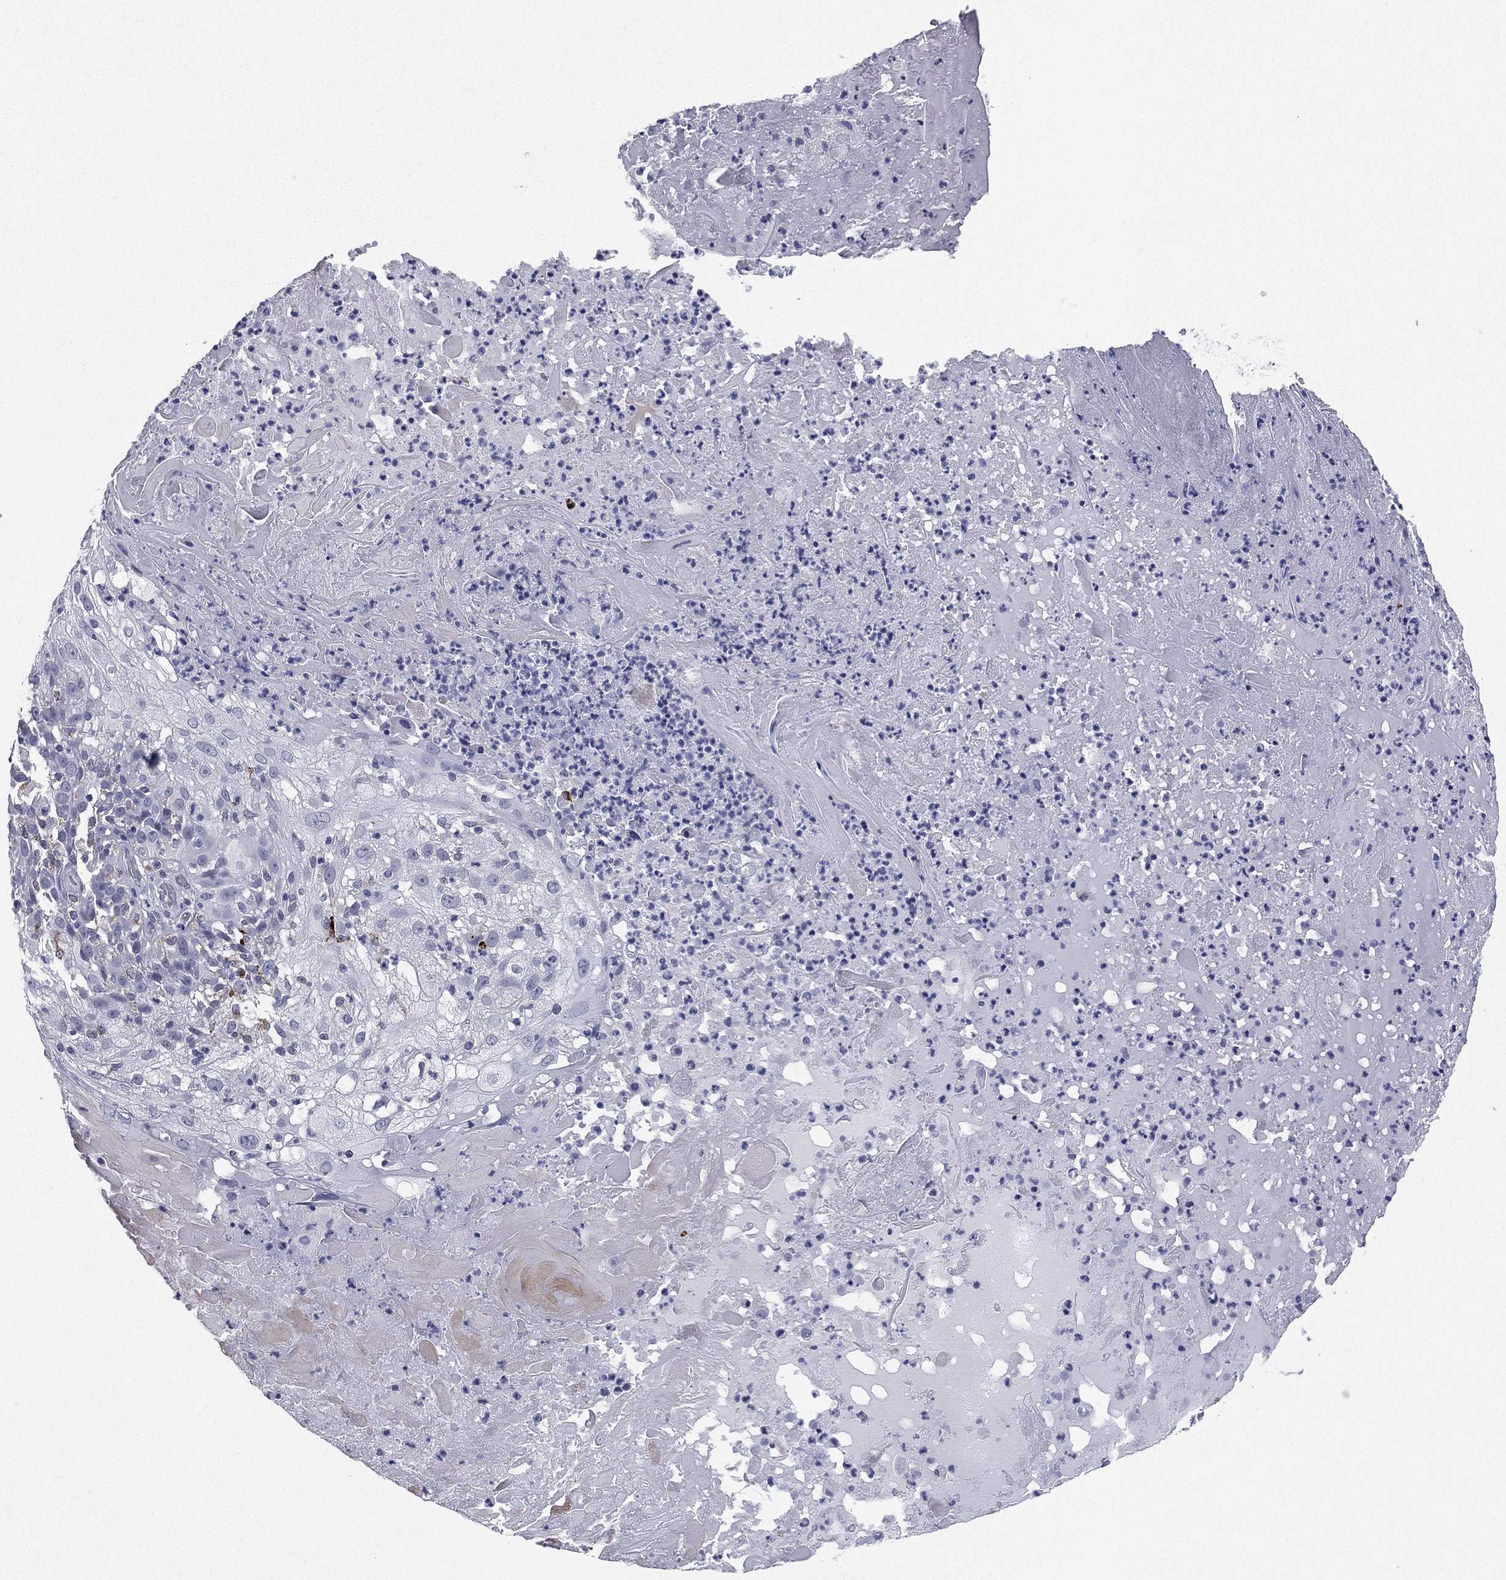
{"staining": {"intensity": "negative", "quantity": "none", "location": "none"}, "tissue": "skin cancer", "cell_type": "Tumor cells", "image_type": "cancer", "snomed": [{"axis": "morphology", "description": "Normal tissue, NOS"}, {"axis": "morphology", "description": "Squamous cell carcinoma, NOS"}, {"axis": "topography", "description": "Skin"}], "caption": "DAB (3,3'-diaminobenzidine) immunohistochemical staining of skin cancer (squamous cell carcinoma) displays no significant expression in tumor cells.", "gene": "HLA-DOA", "patient": {"sex": "female", "age": 83}}